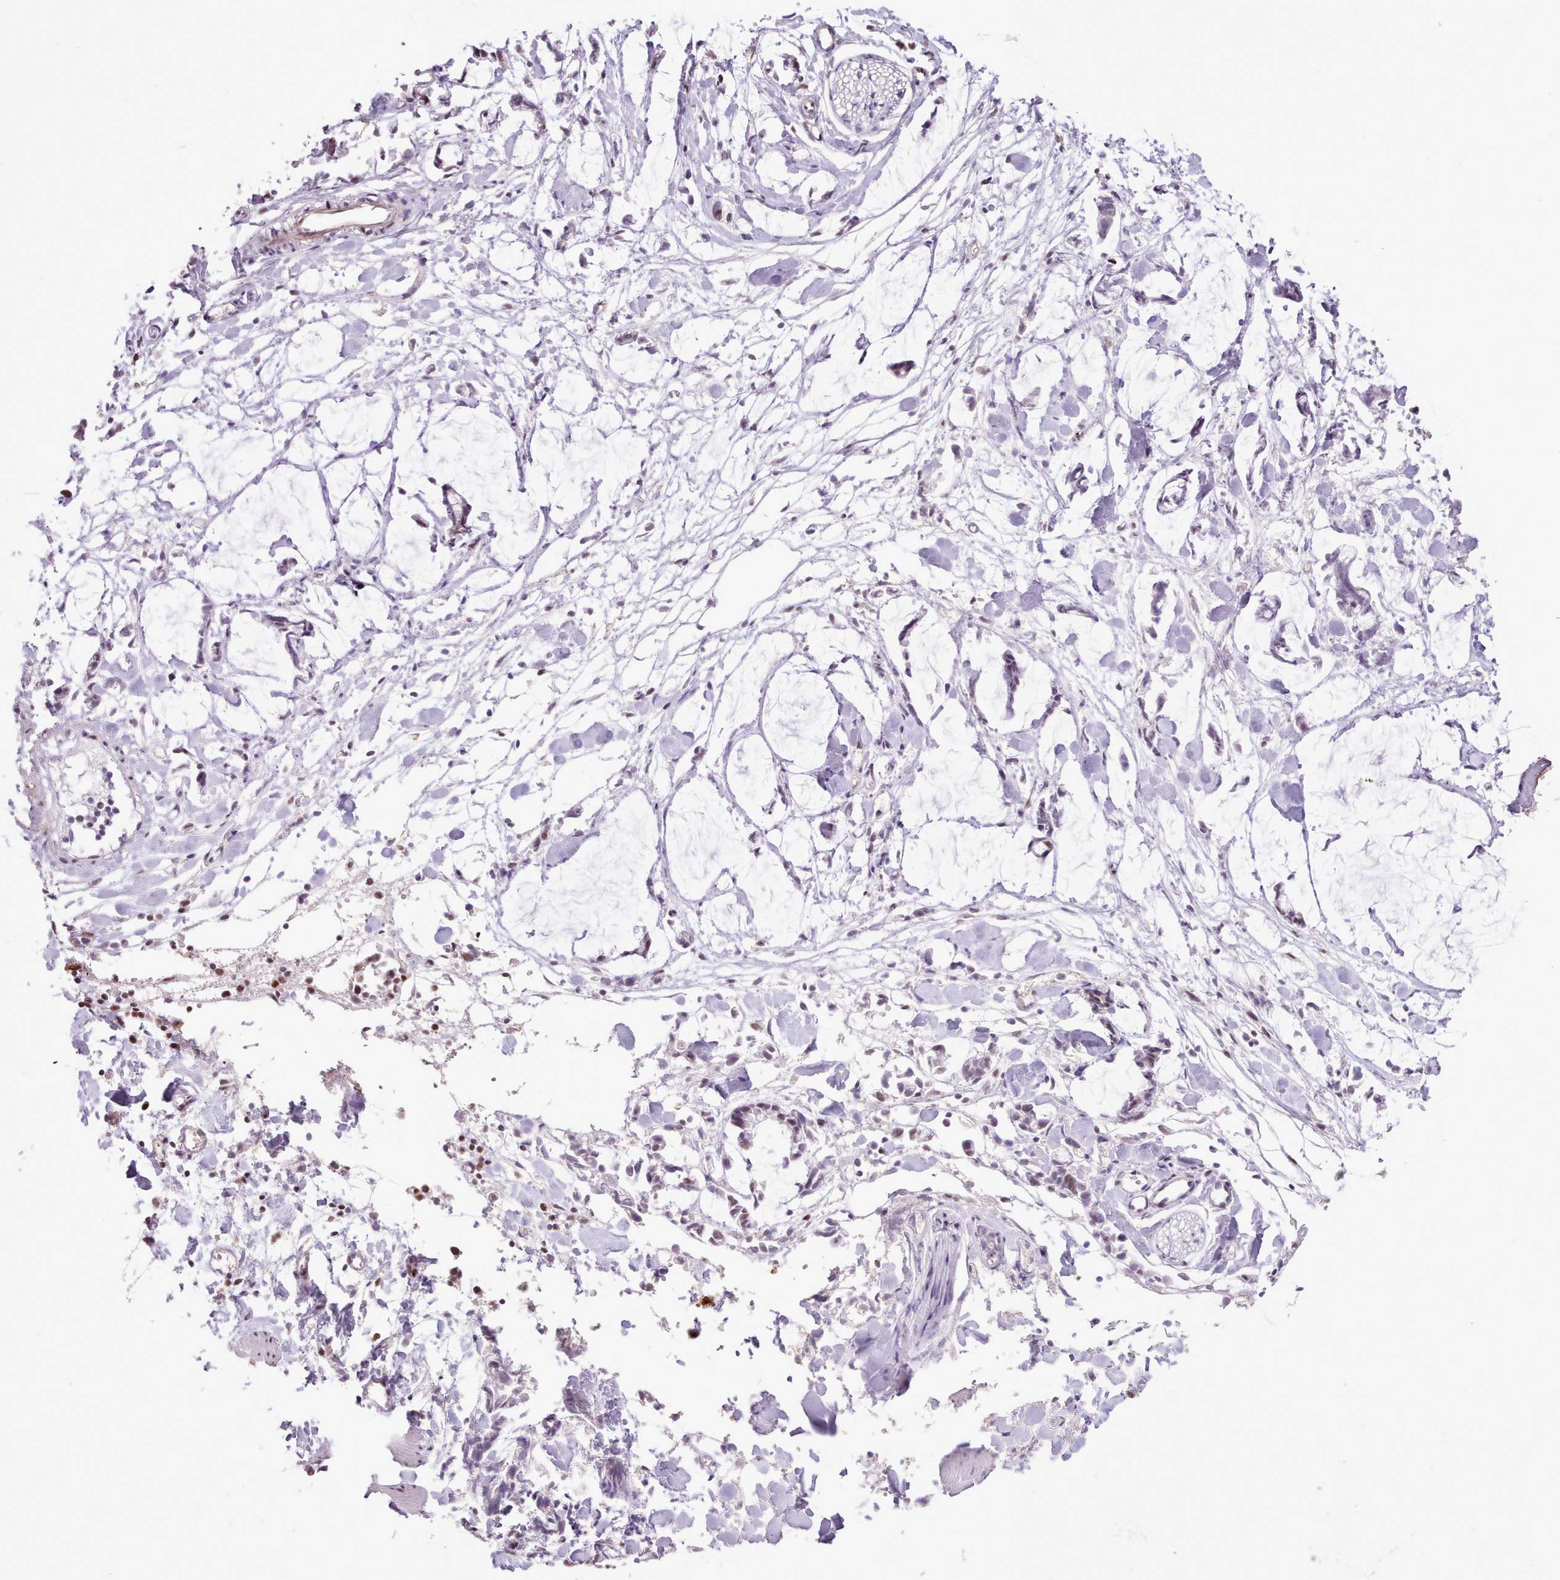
{"staining": {"intensity": "negative", "quantity": "none", "location": "none"}, "tissue": "adipose tissue", "cell_type": "Adipocytes", "image_type": "normal", "snomed": [{"axis": "morphology", "description": "Normal tissue, NOS"}, {"axis": "morphology", "description": "Adenocarcinoma, NOS"}, {"axis": "topography", "description": "Smooth muscle"}, {"axis": "topography", "description": "Colon"}], "caption": "IHC of benign human adipose tissue exhibits no expression in adipocytes.", "gene": "TAF15", "patient": {"sex": "male", "age": 14}}